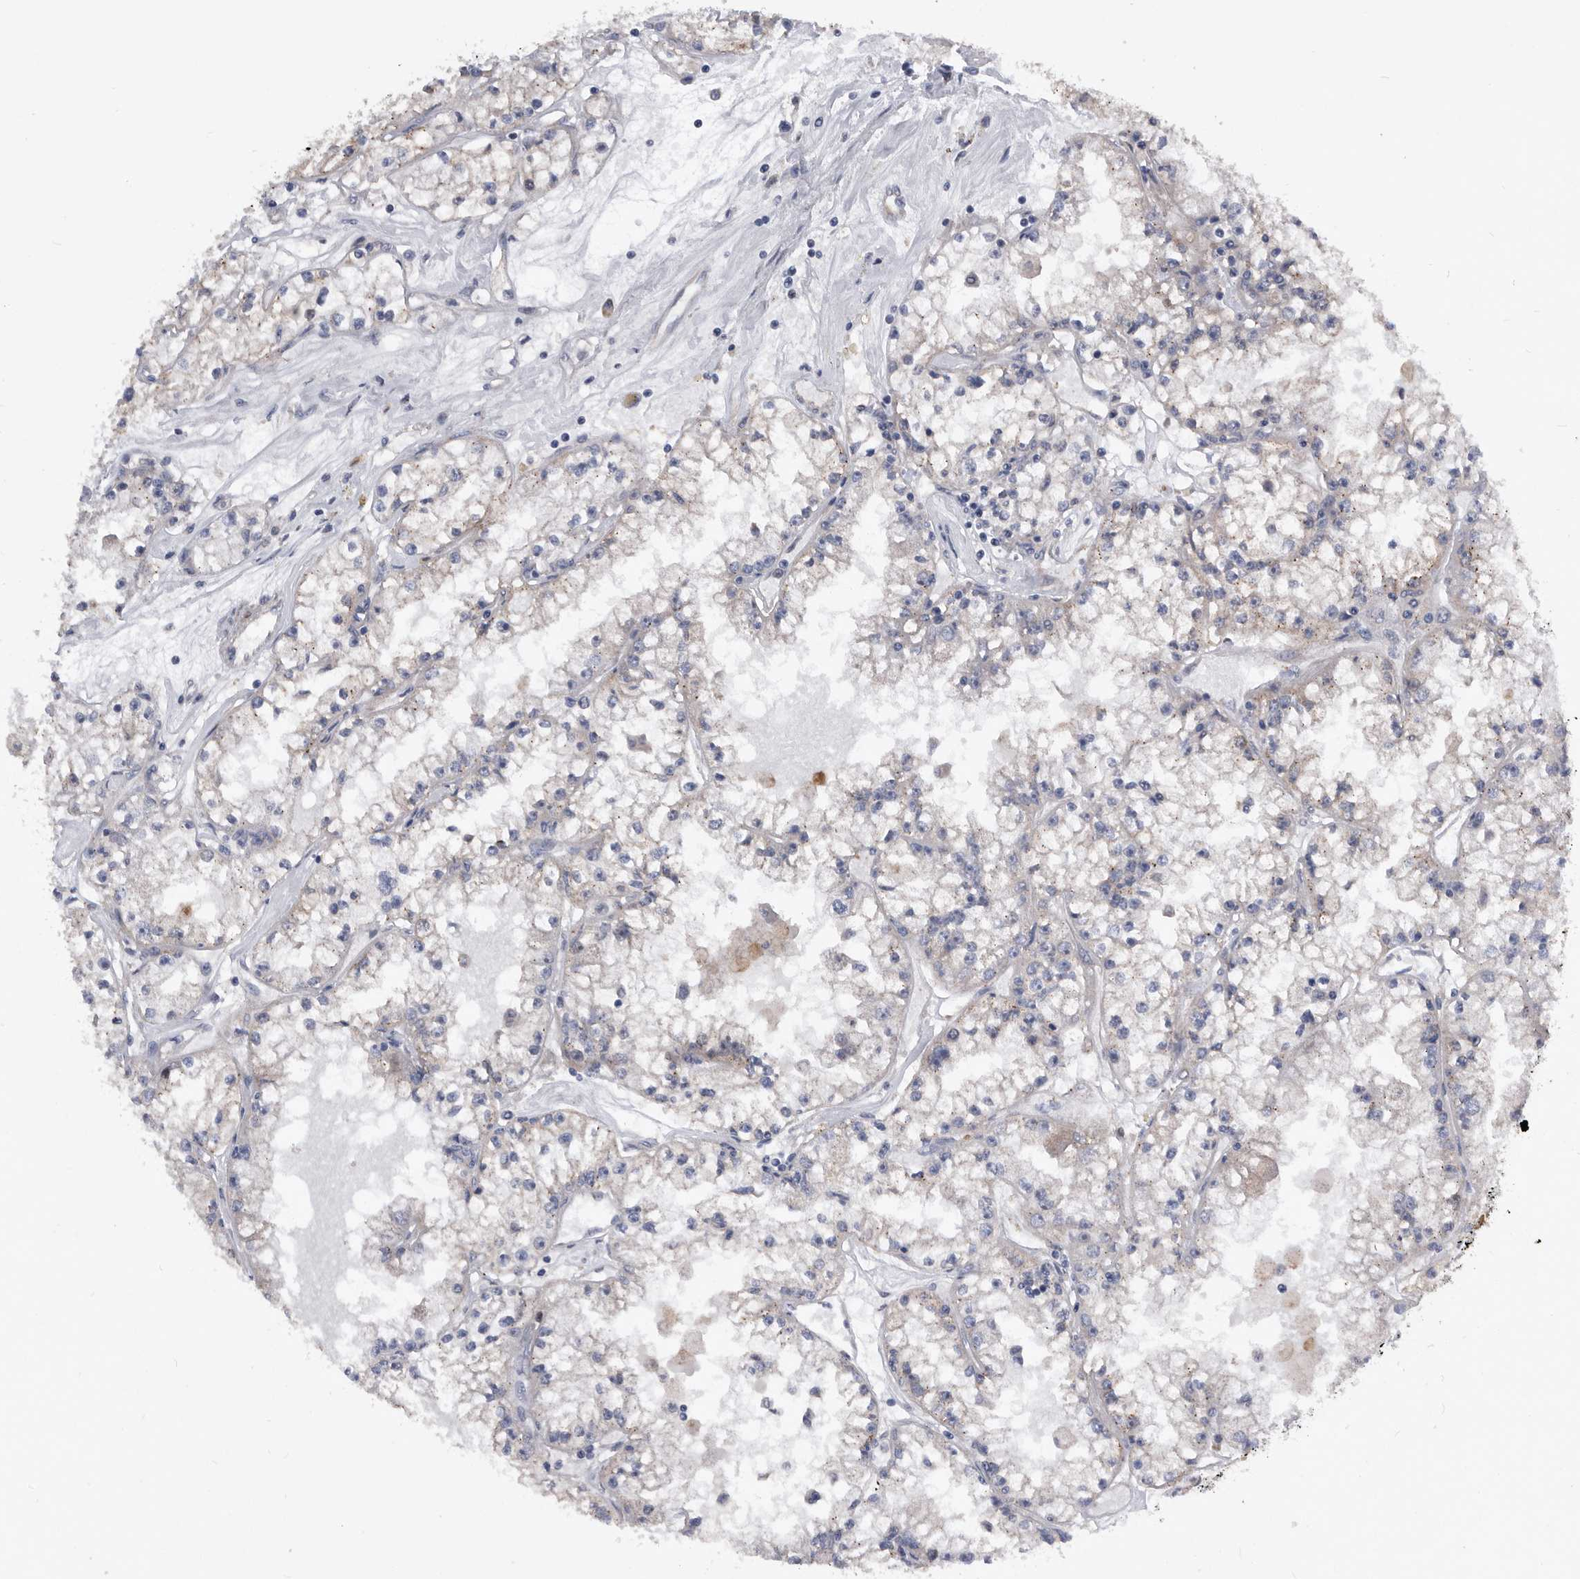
{"staining": {"intensity": "negative", "quantity": "none", "location": "none"}, "tissue": "renal cancer", "cell_type": "Tumor cells", "image_type": "cancer", "snomed": [{"axis": "morphology", "description": "Adenocarcinoma, NOS"}, {"axis": "topography", "description": "Kidney"}], "caption": "IHC image of neoplastic tissue: human renal cancer stained with DAB displays no significant protein positivity in tumor cells.", "gene": "SERINC2", "patient": {"sex": "male", "age": 56}}